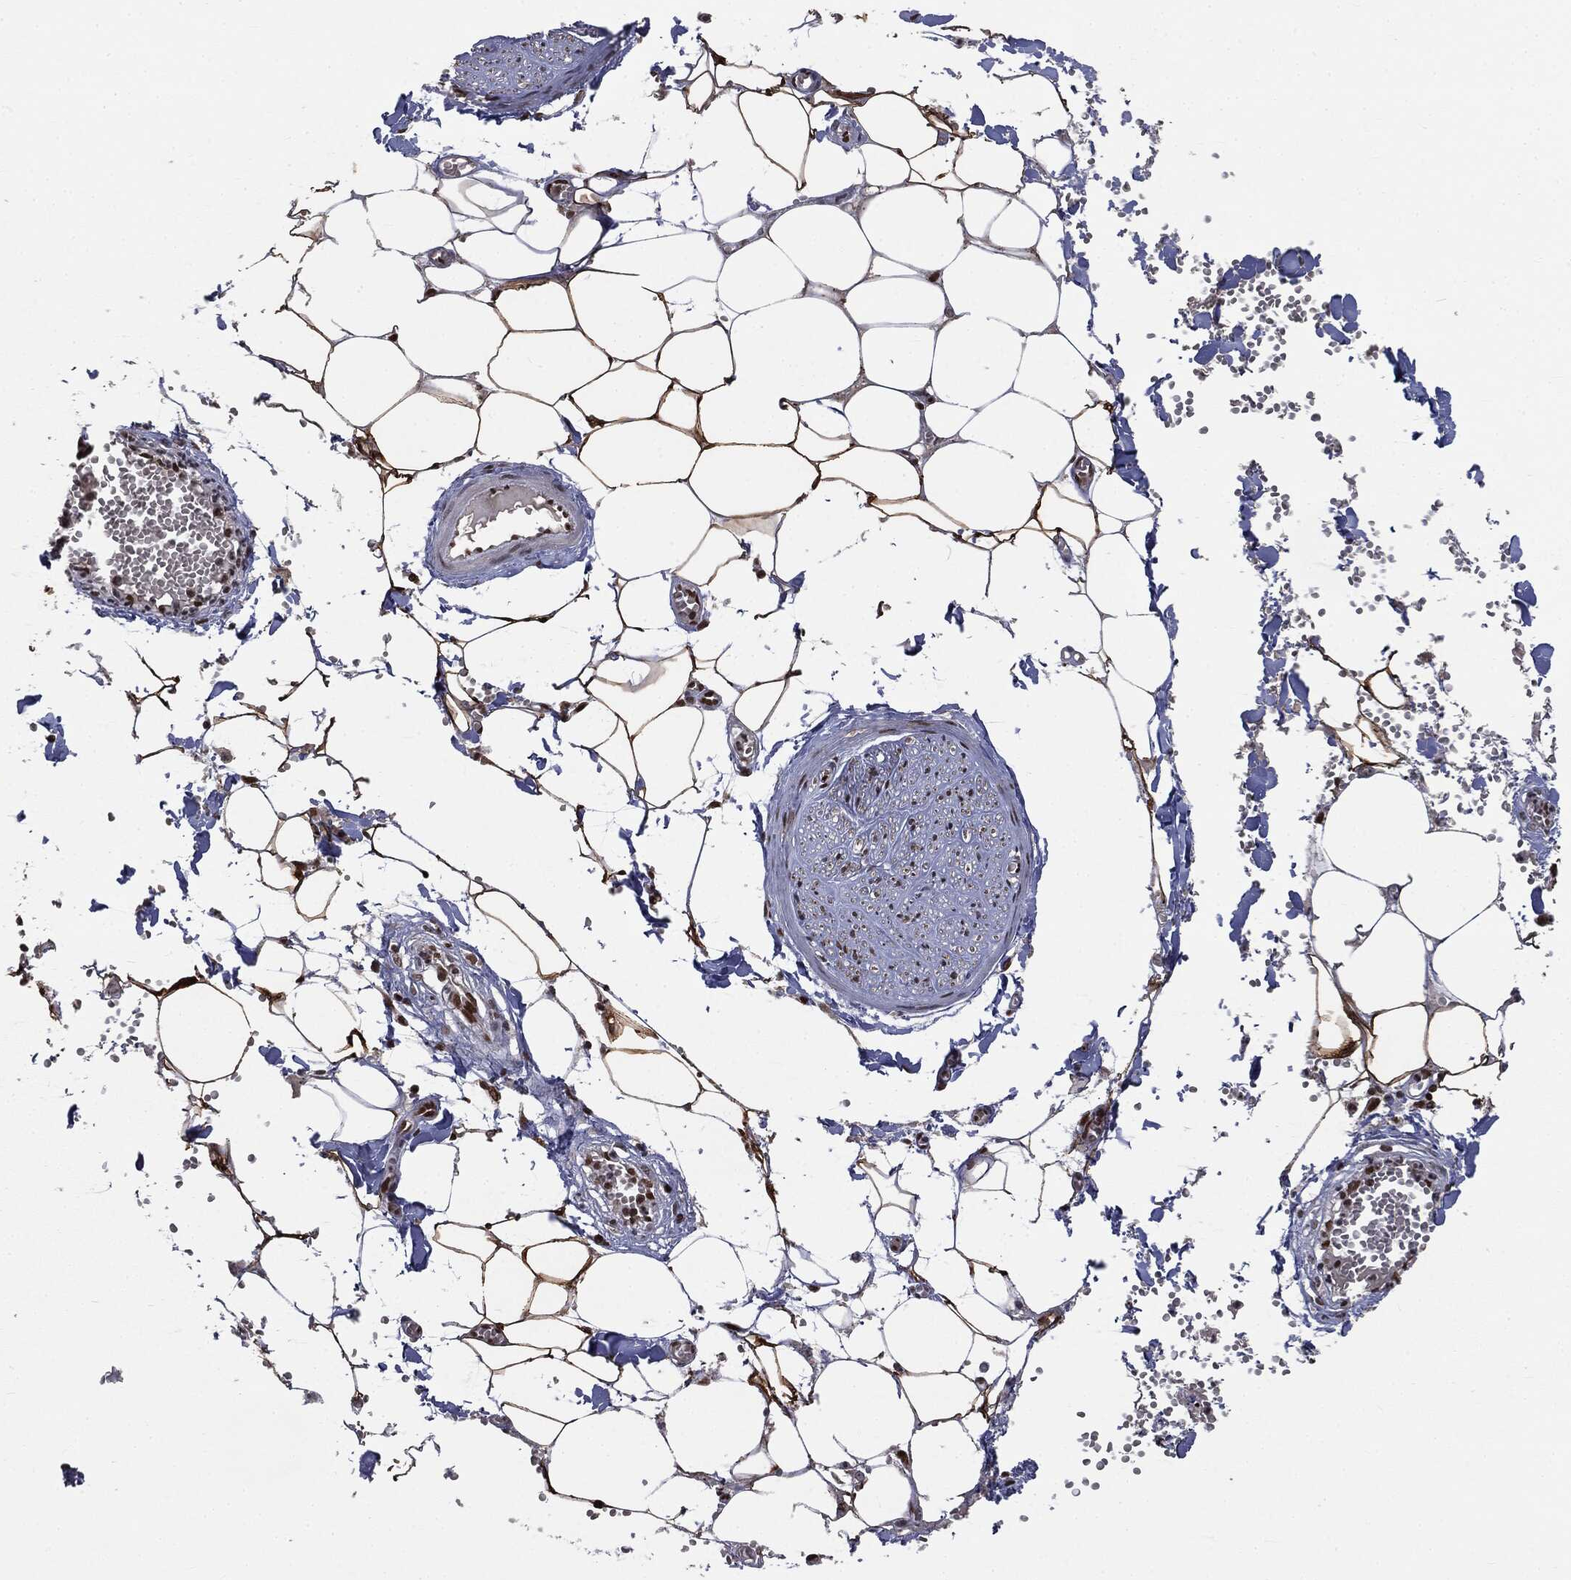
{"staining": {"intensity": "moderate", "quantity": ">75%", "location": "cytoplasmic/membranous,nuclear"}, "tissue": "adipose tissue", "cell_type": "Adipocytes", "image_type": "normal", "snomed": [{"axis": "morphology", "description": "Normal tissue, NOS"}, {"axis": "morphology", "description": "Squamous cell carcinoma, NOS"}, {"axis": "topography", "description": "Cartilage tissue"}, {"axis": "topography", "description": "Lung"}], "caption": "Immunohistochemistry (IHC) staining of normal adipose tissue, which exhibits medium levels of moderate cytoplasmic/membranous,nuclear expression in approximately >75% of adipocytes indicating moderate cytoplasmic/membranous,nuclear protein positivity. The staining was performed using DAB (3,3'-diaminobenzidine) (brown) for protein detection and nuclei were counterstained in hematoxylin (blue).", "gene": "DPH2", "patient": {"sex": "male", "age": 66}}